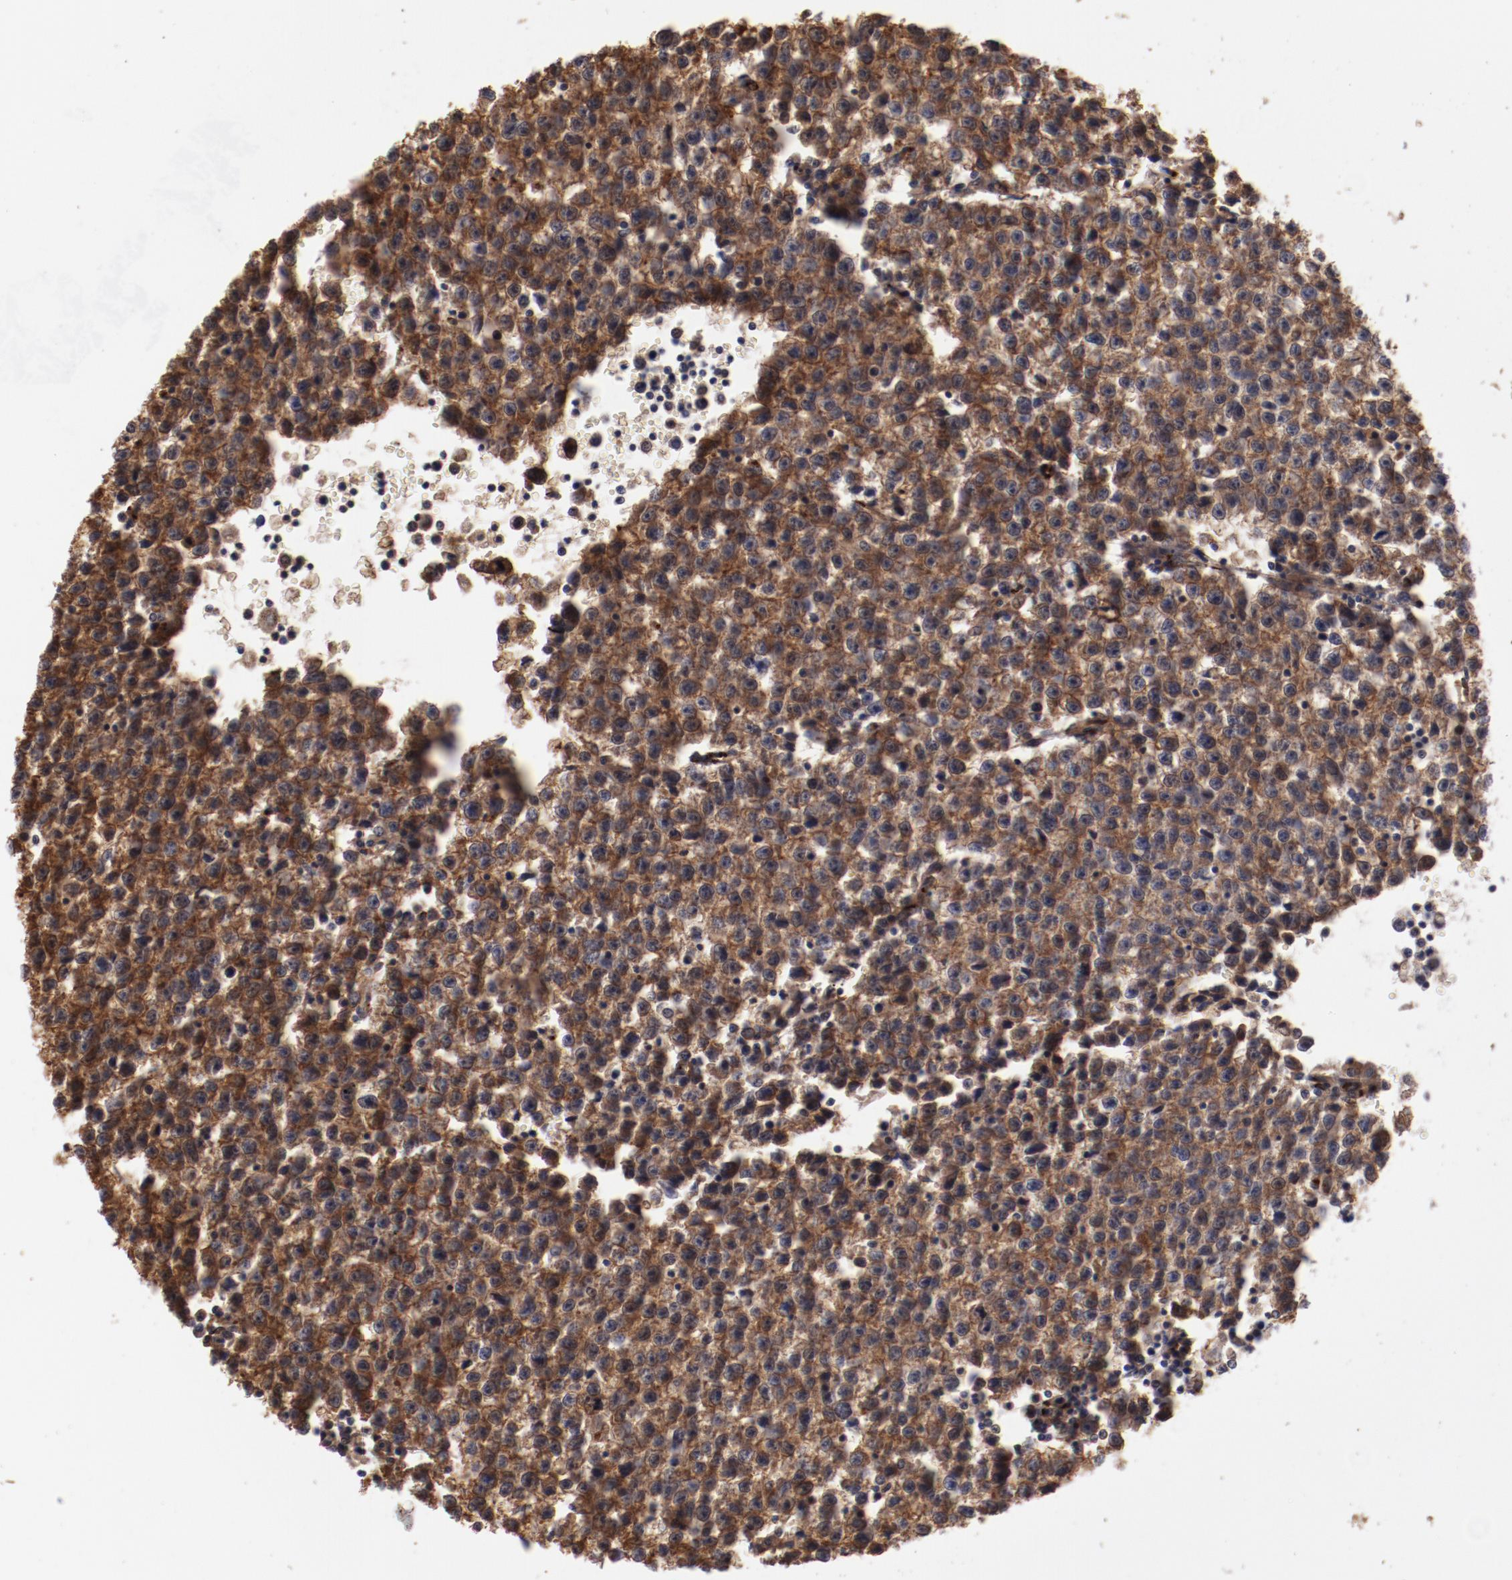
{"staining": {"intensity": "strong", "quantity": ">75%", "location": "cytoplasmic/membranous"}, "tissue": "testis cancer", "cell_type": "Tumor cells", "image_type": "cancer", "snomed": [{"axis": "morphology", "description": "Seminoma, NOS"}, {"axis": "topography", "description": "Testis"}], "caption": "Seminoma (testis) was stained to show a protein in brown. There is high levels of strong cytoplasmic/membranous expression in about >75% of tumor cells.", "gene": "DIPK2B", "patient": {"sex": "male", "age": 35}}